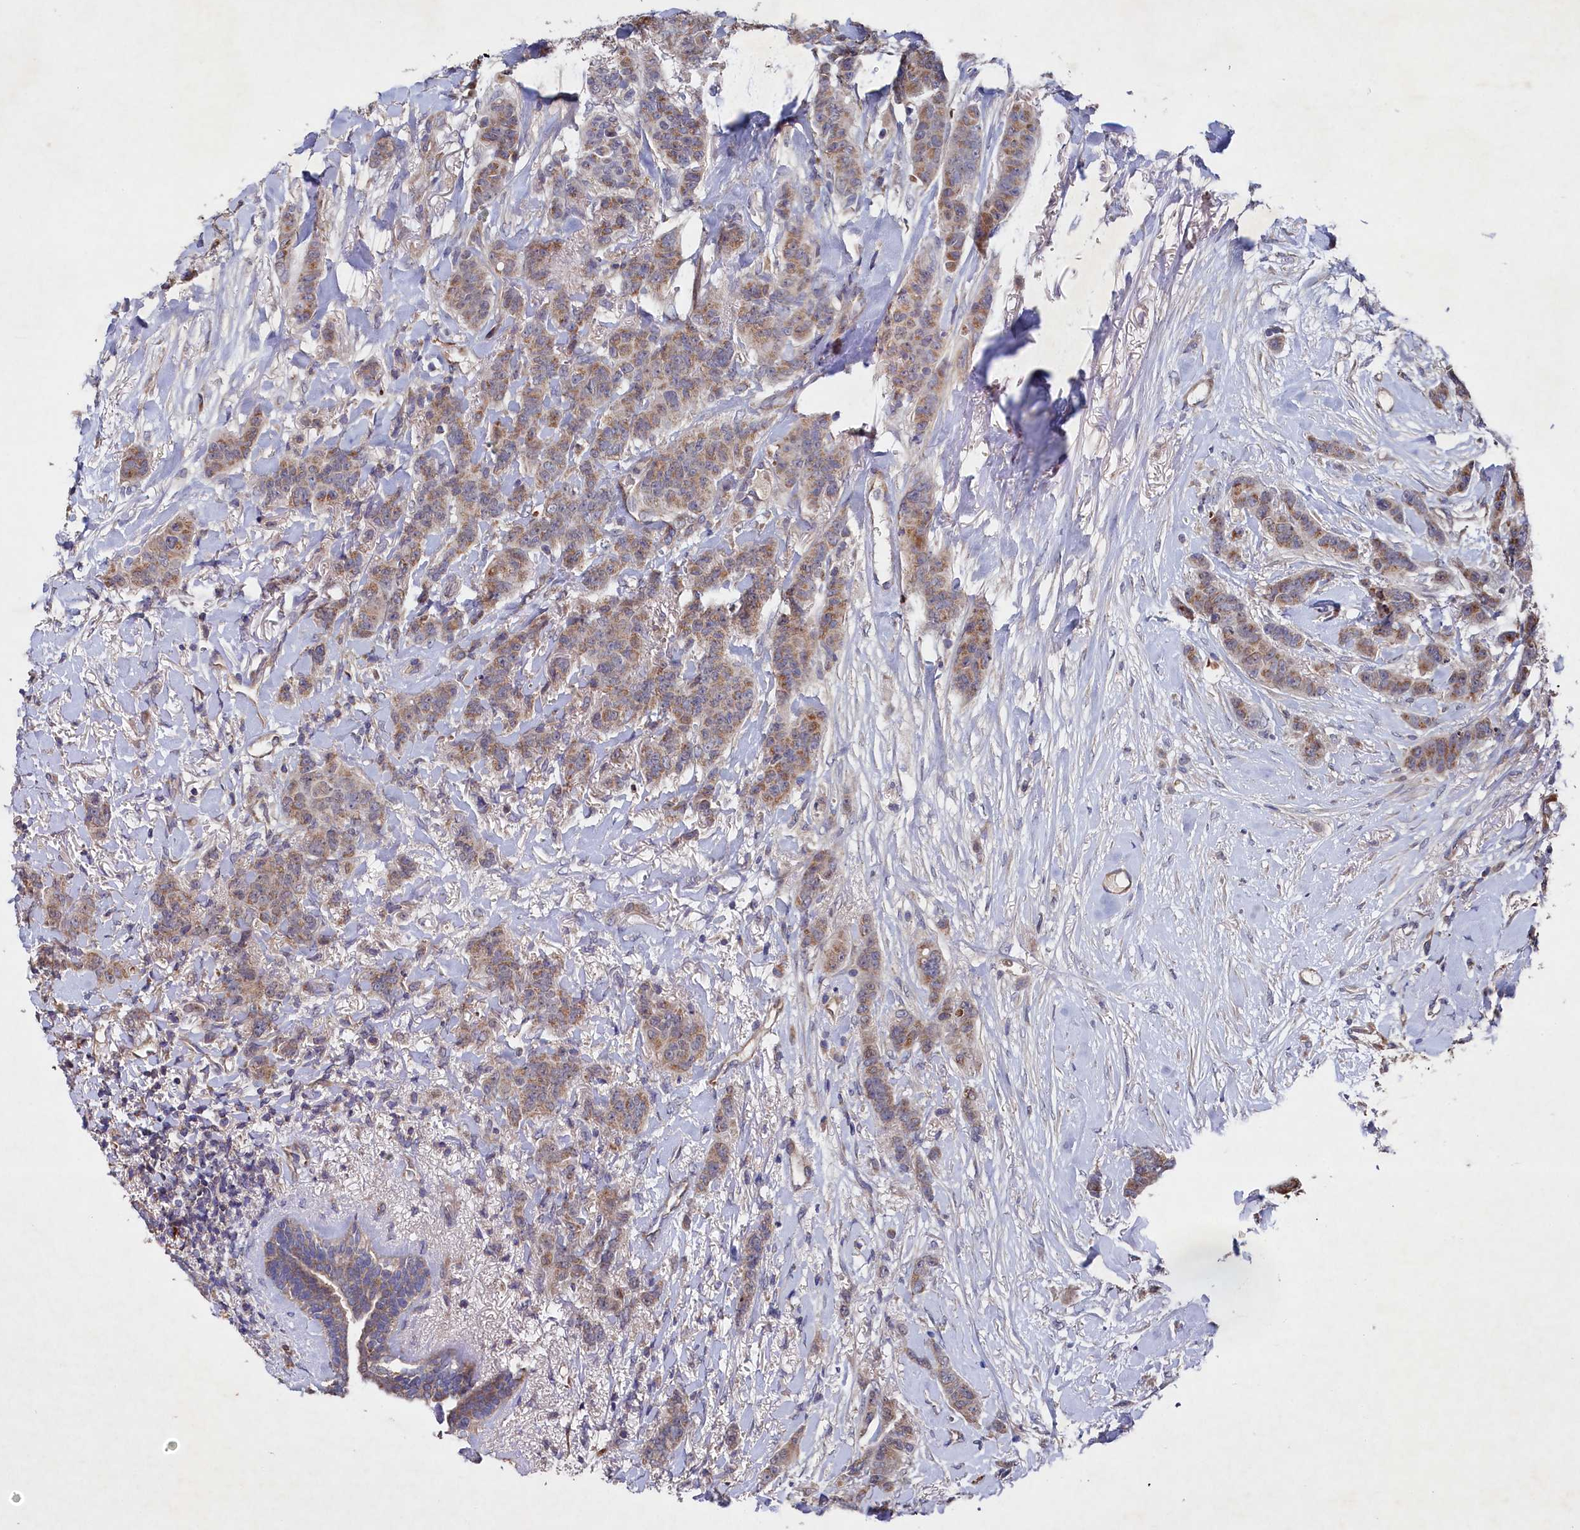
{"staining": {"intensity": "moderate", "quantity": "25%-75%", "location": "cytoplasmic/membranous"}, "tissue": "breast cancer", "cell_type": "Tumor cells", "image_type": "cancer", "snomed": [{"axis": "morphology", "description": "Duct carcinoma"}, {"axis": "topography", "description": "Breast"}], "caption": "Human breast invasive ductal carcinoma stained with a protein marker displays moderate staining in tumor cells.", "gene": "SUPV3L1", "patient": {"sex": "female", "age": 40}}